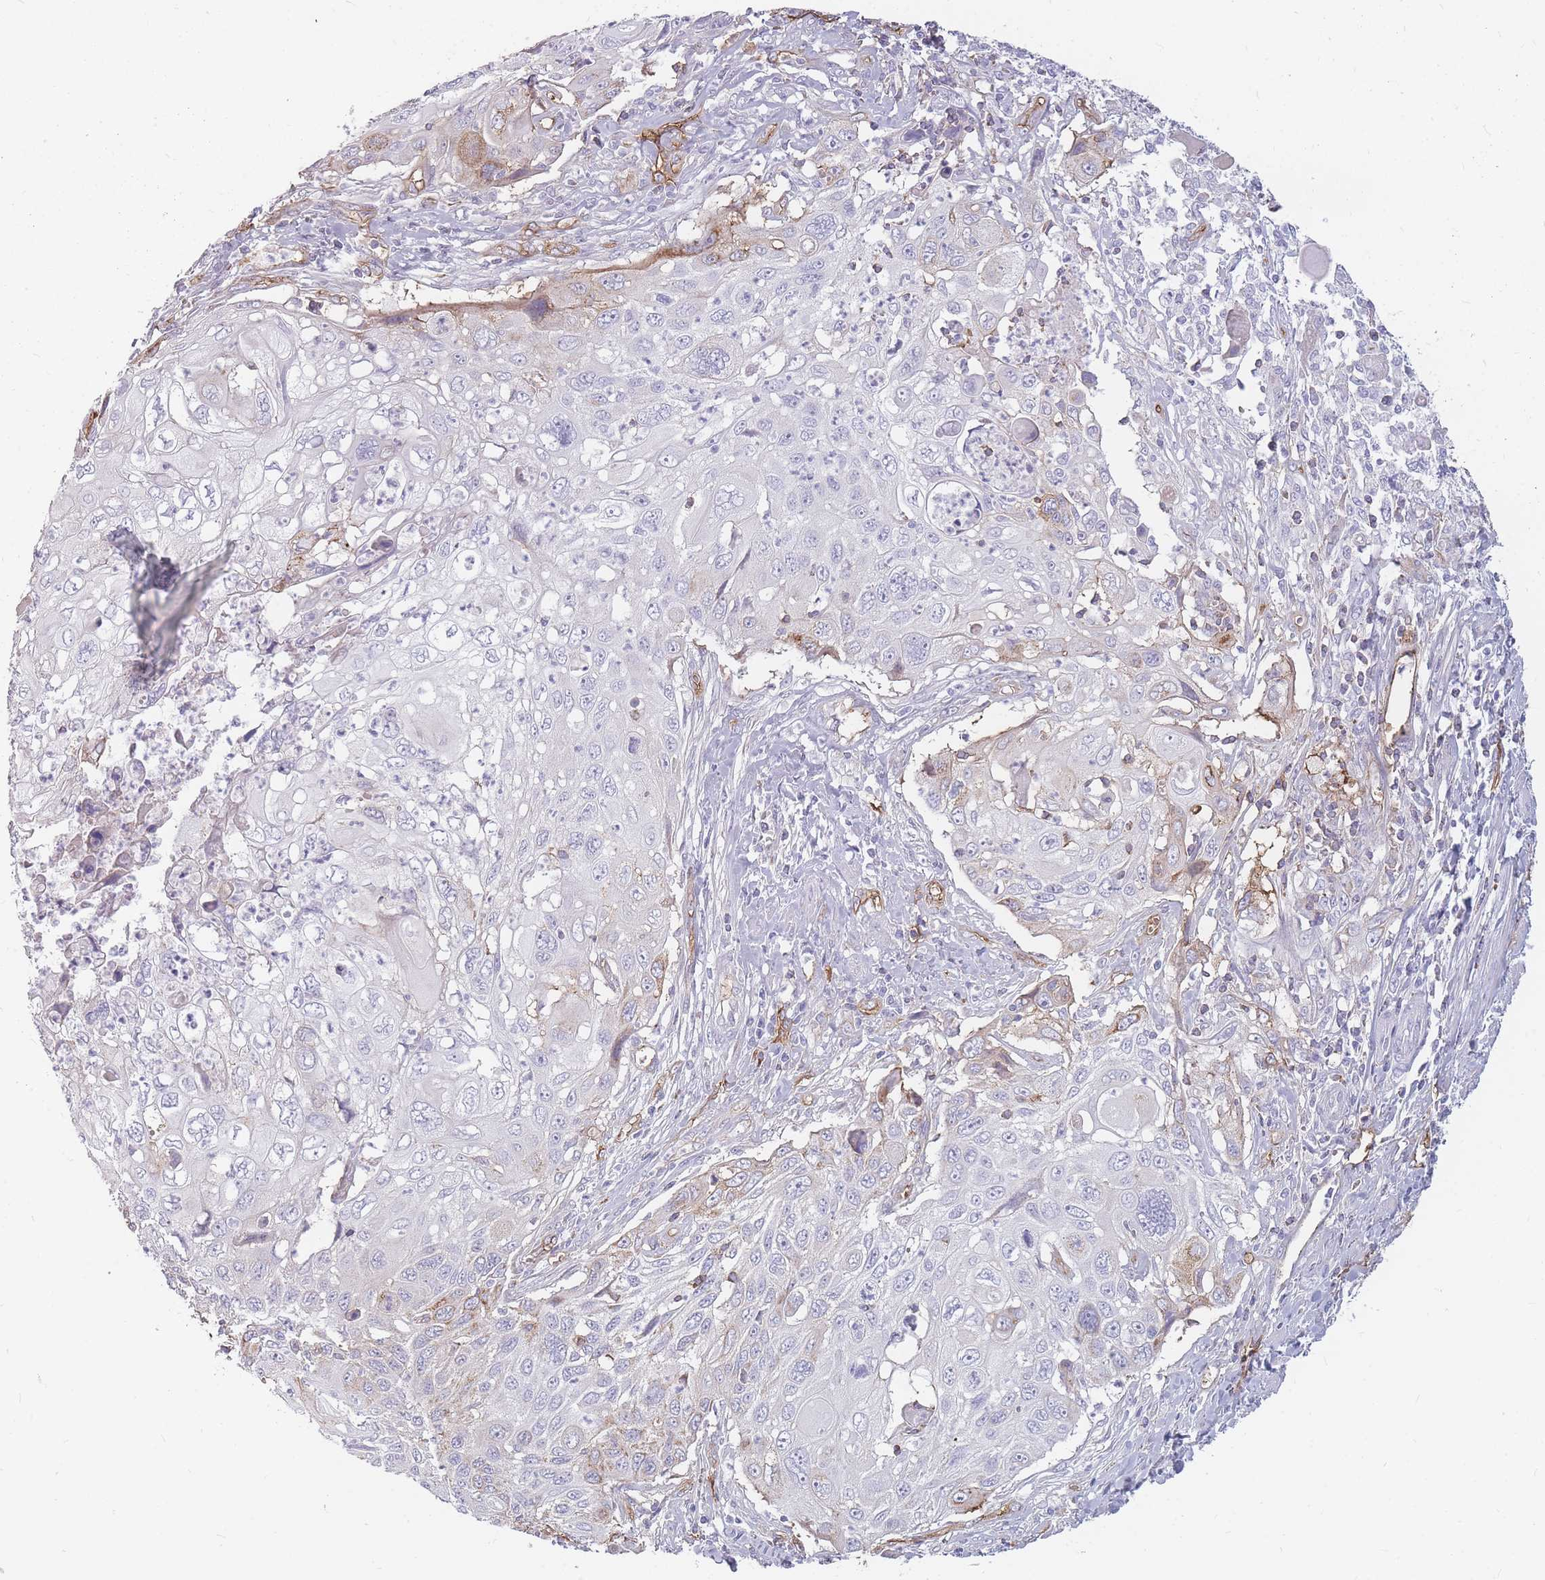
{"staining": {"intensity": "weak", "quantity": "<25%", "location": "cytoplasmic/membranous"}, "tissue": "cervical cancer", "cell_type": "Tumor cells", "image_type": "cancer", "snomed": [{"axis": "morphology", "description": "Squamous cell carcinoma, NOS"}, {"axis": "topography", "description": "Cervix"}], "caption": "An immunohistochemistry (IHC) histopathology image of squamous cell carcinoma (cervical) is shown. There is no staining in tumor cells of squamous cell carcinoma (cervical).", "gene": "GNA11", "patient": {"sex": "female", "age": 70}}